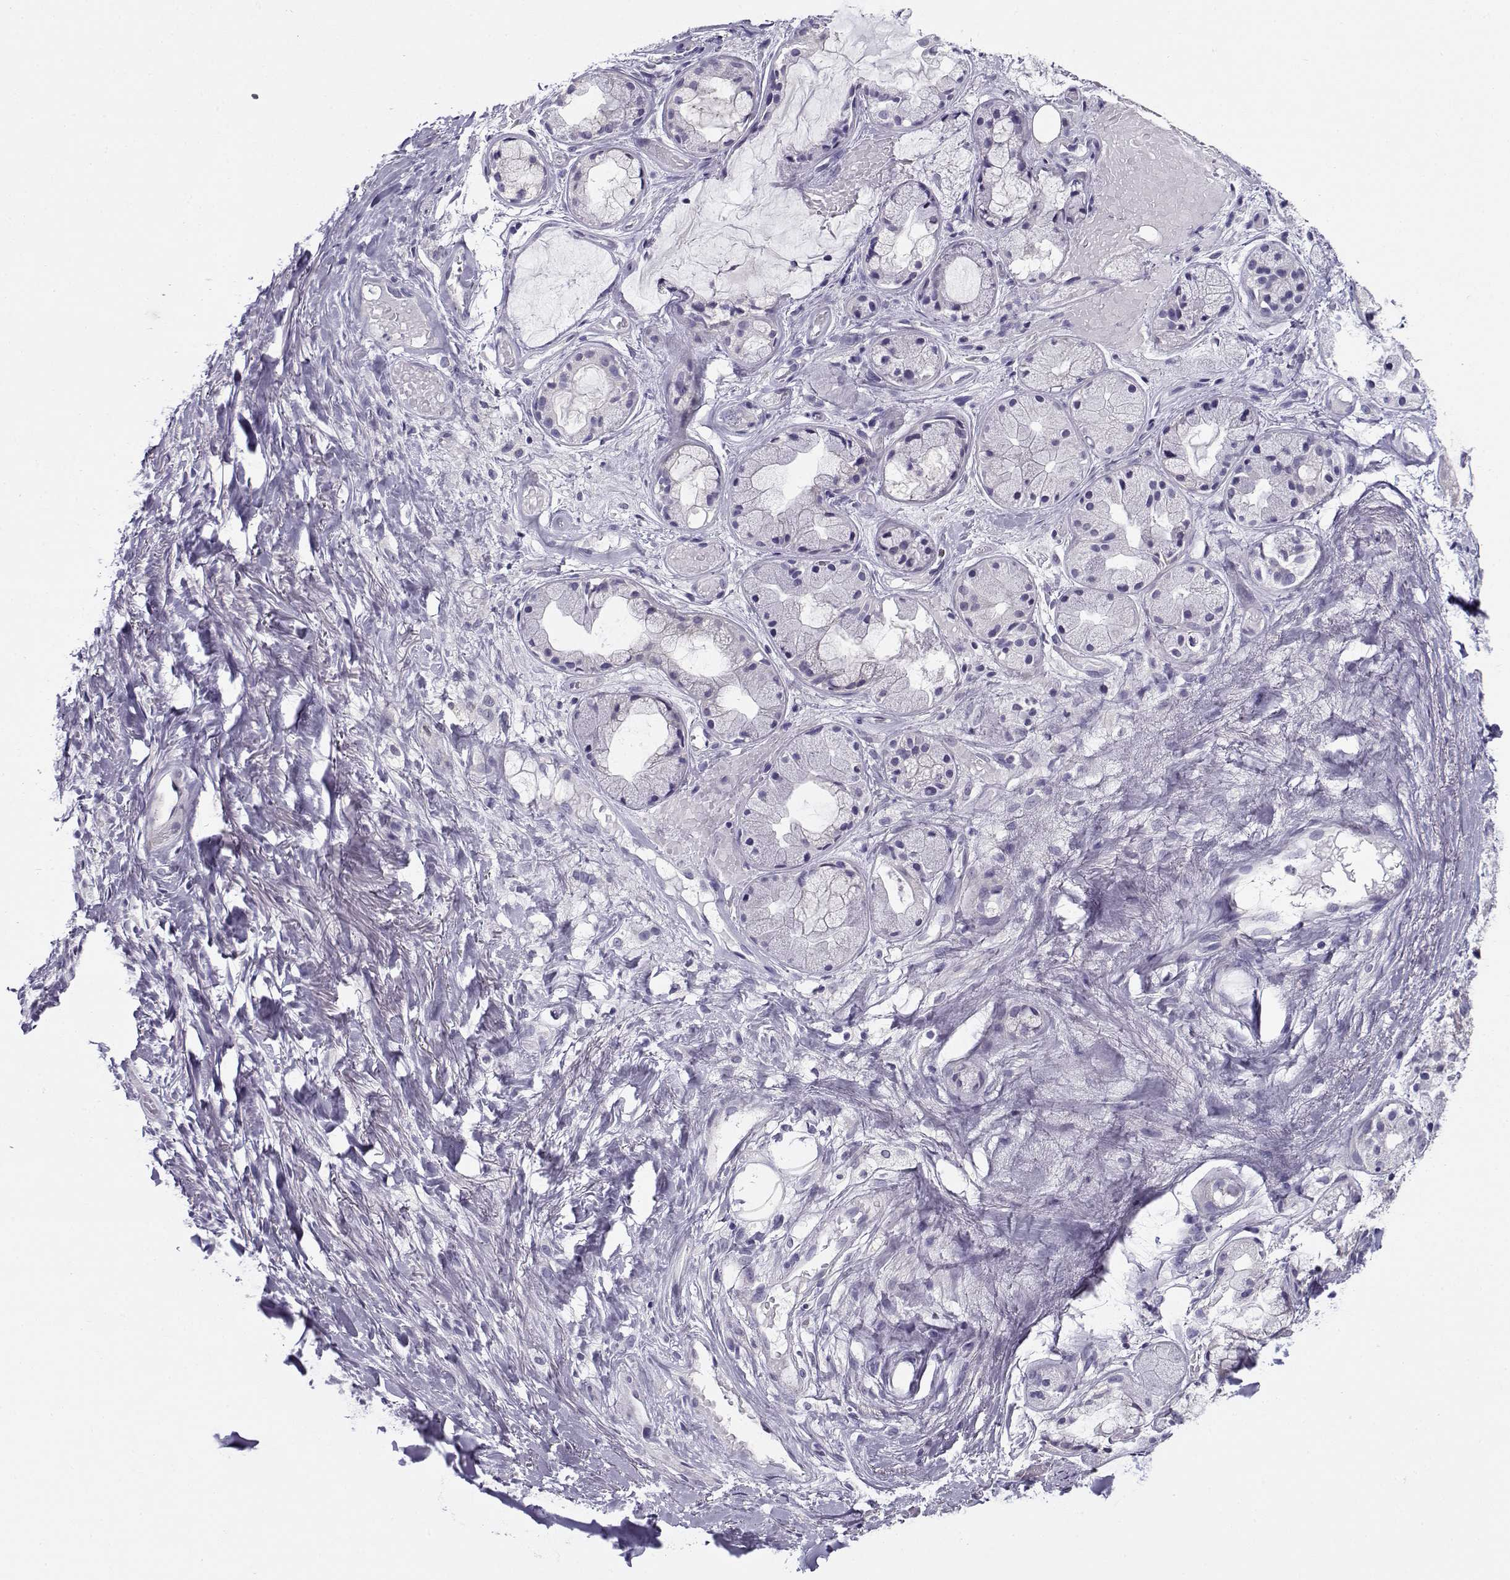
{"staining": {"intensity": "negative", "quantity": "none", "location": "none"}, "tissue": "soft tissue", "cell_type": "Fibroblasts", "image_type": "normal", "snomed": [{"axis": "morphology", "description": "Normal tissue, NOS"}, {"axis": "topography", "description": "Cartilage tissue"}], "caption": "Fibroblasts show no significant protein staining in unremarkable soft tissue. (DAB immunohistochemistry (IHC) visualized using brightfield microscopy, high magnification).", "gene": "FEZF1", "patient": {"sex": "male", "age": 62}}